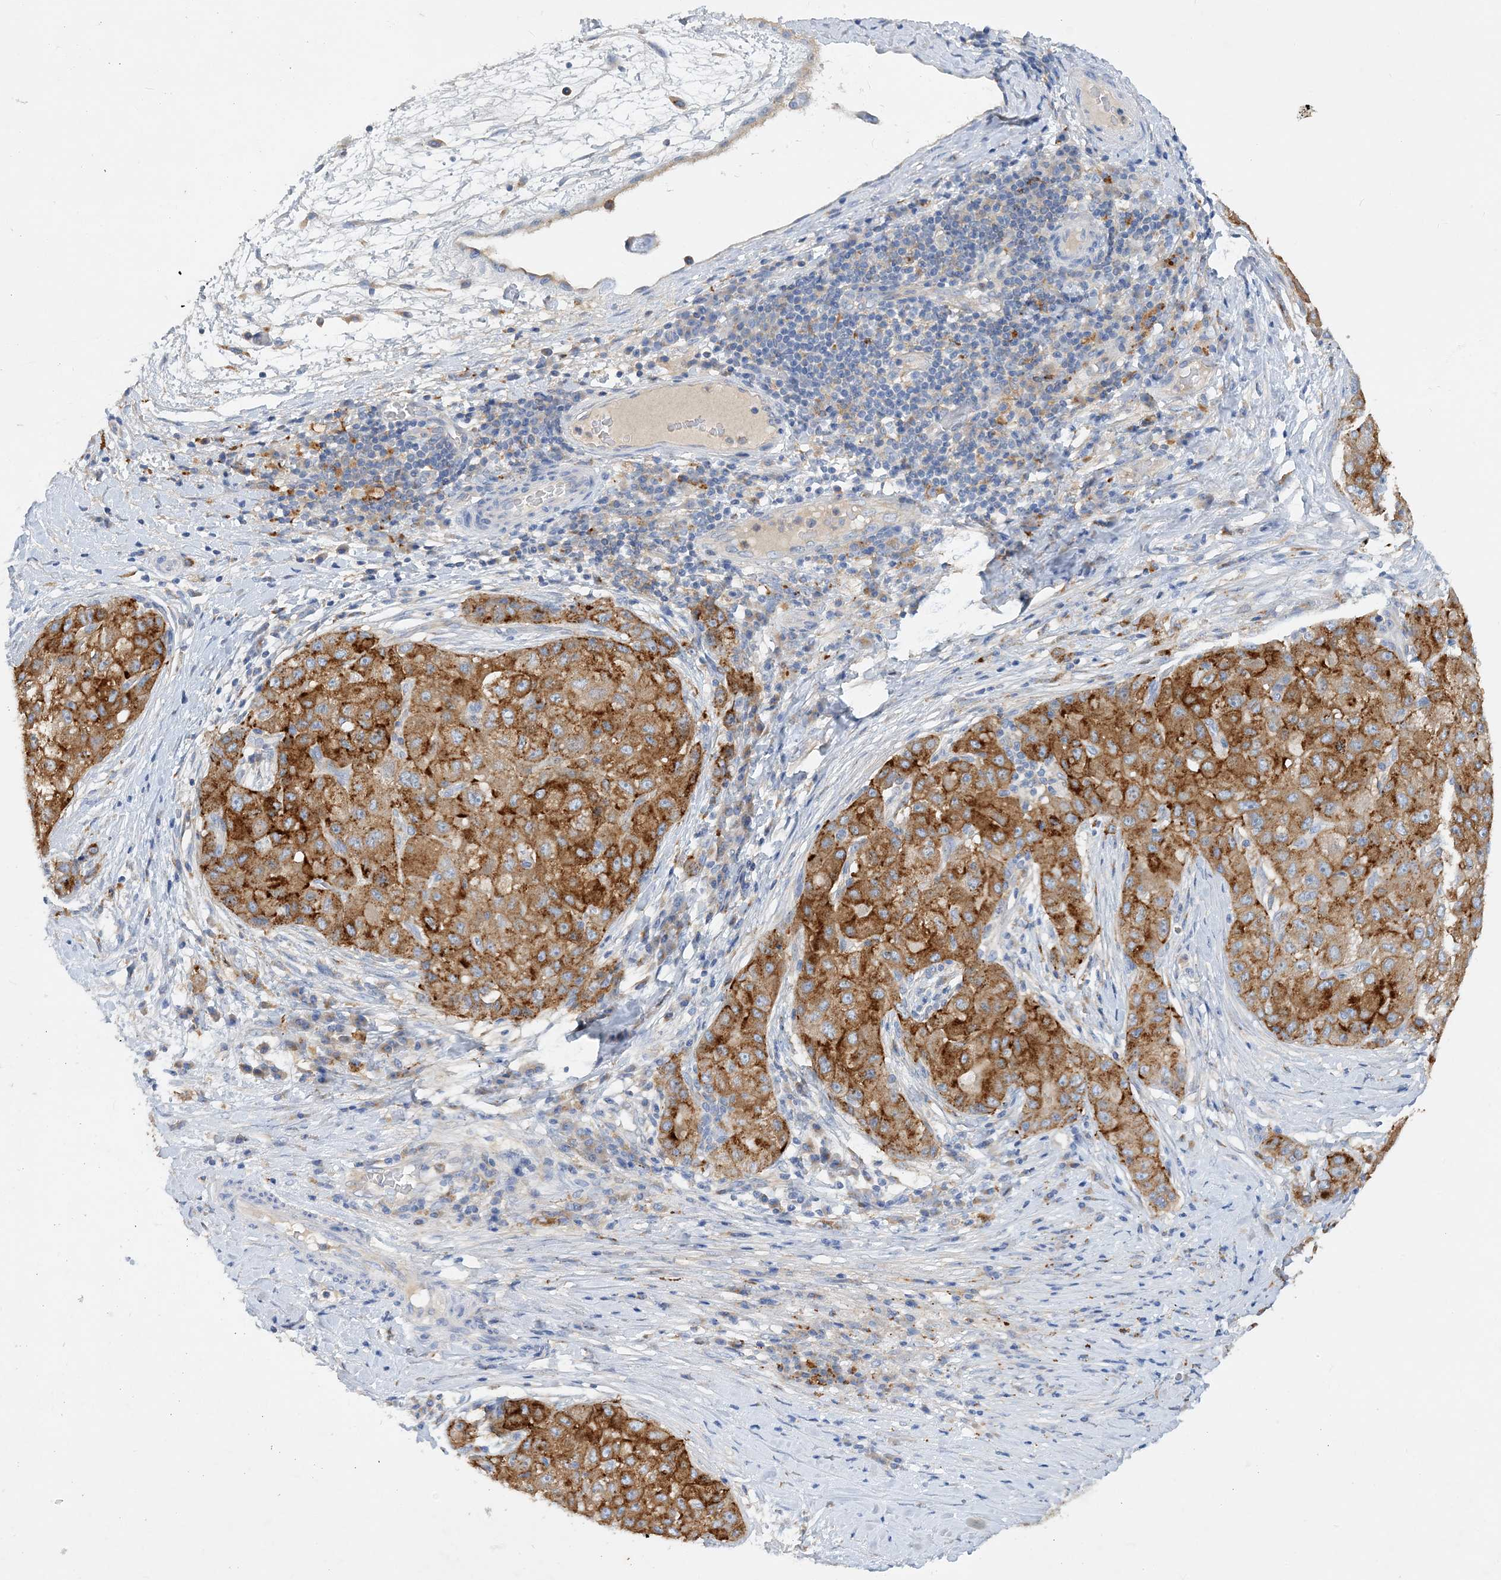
{"staining": {"intensity": "strong", "quantity": ">75%", "location": "cytoplasmic/membranous"}, "tissue": "liver cancer", "cell_type": "Tumor cells", "image_type": "cancer", "snomed": [{"axis": "morphology", "description": "Carcinoma, Hepatocellular, NOS"}, {"axis": "topography", "description": "Liver"}], "caption": "Hepatocellular carcinoma (liver) tissue displays strong cytoplasmic/membranous expression in approximately >75% of tumor cells The staining was performed using DAB (3,3'-diaminobenzidine), with brown indicating positive protein expression. Nuclei are stained blue with hematoxylin.", "gene": "GRINA", "patient": {"sex": "male", "age": 80}}